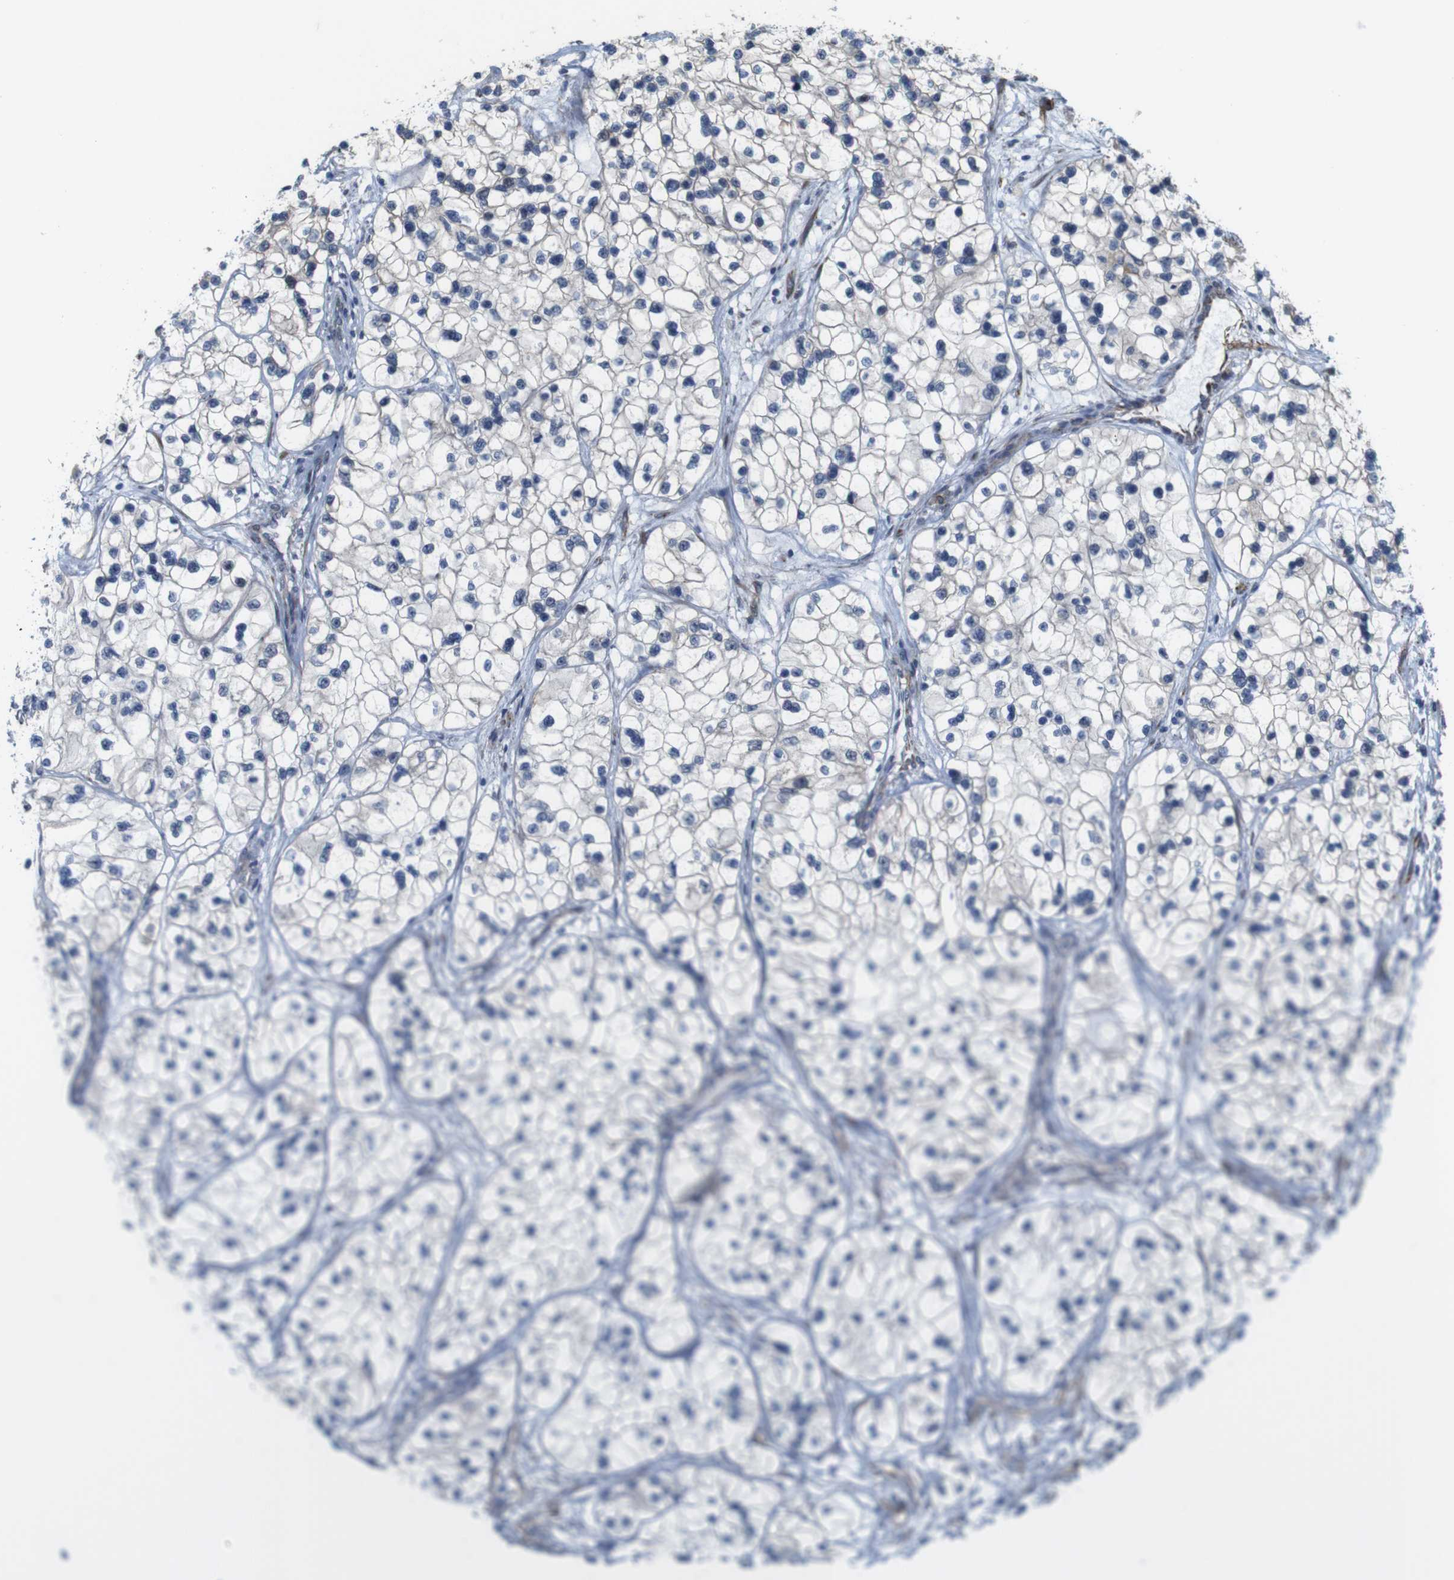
{"staining": {"intensity": "negative", "quantity": "none", "location": "none"}, "tissue": "renal cancer", "cell_type": "Tumor cells", "image_type": "cancer", "snomed": [{"axis": "morphology", "description": "Adenocarcinoma, NOS"}, {"axis": "topography", "description": "Kidney"}], "caption": "Tumor cells show no significant positivity in renal cancer.", "gene": "JPH1", "patient": {"sex": "female", "age": 57}}